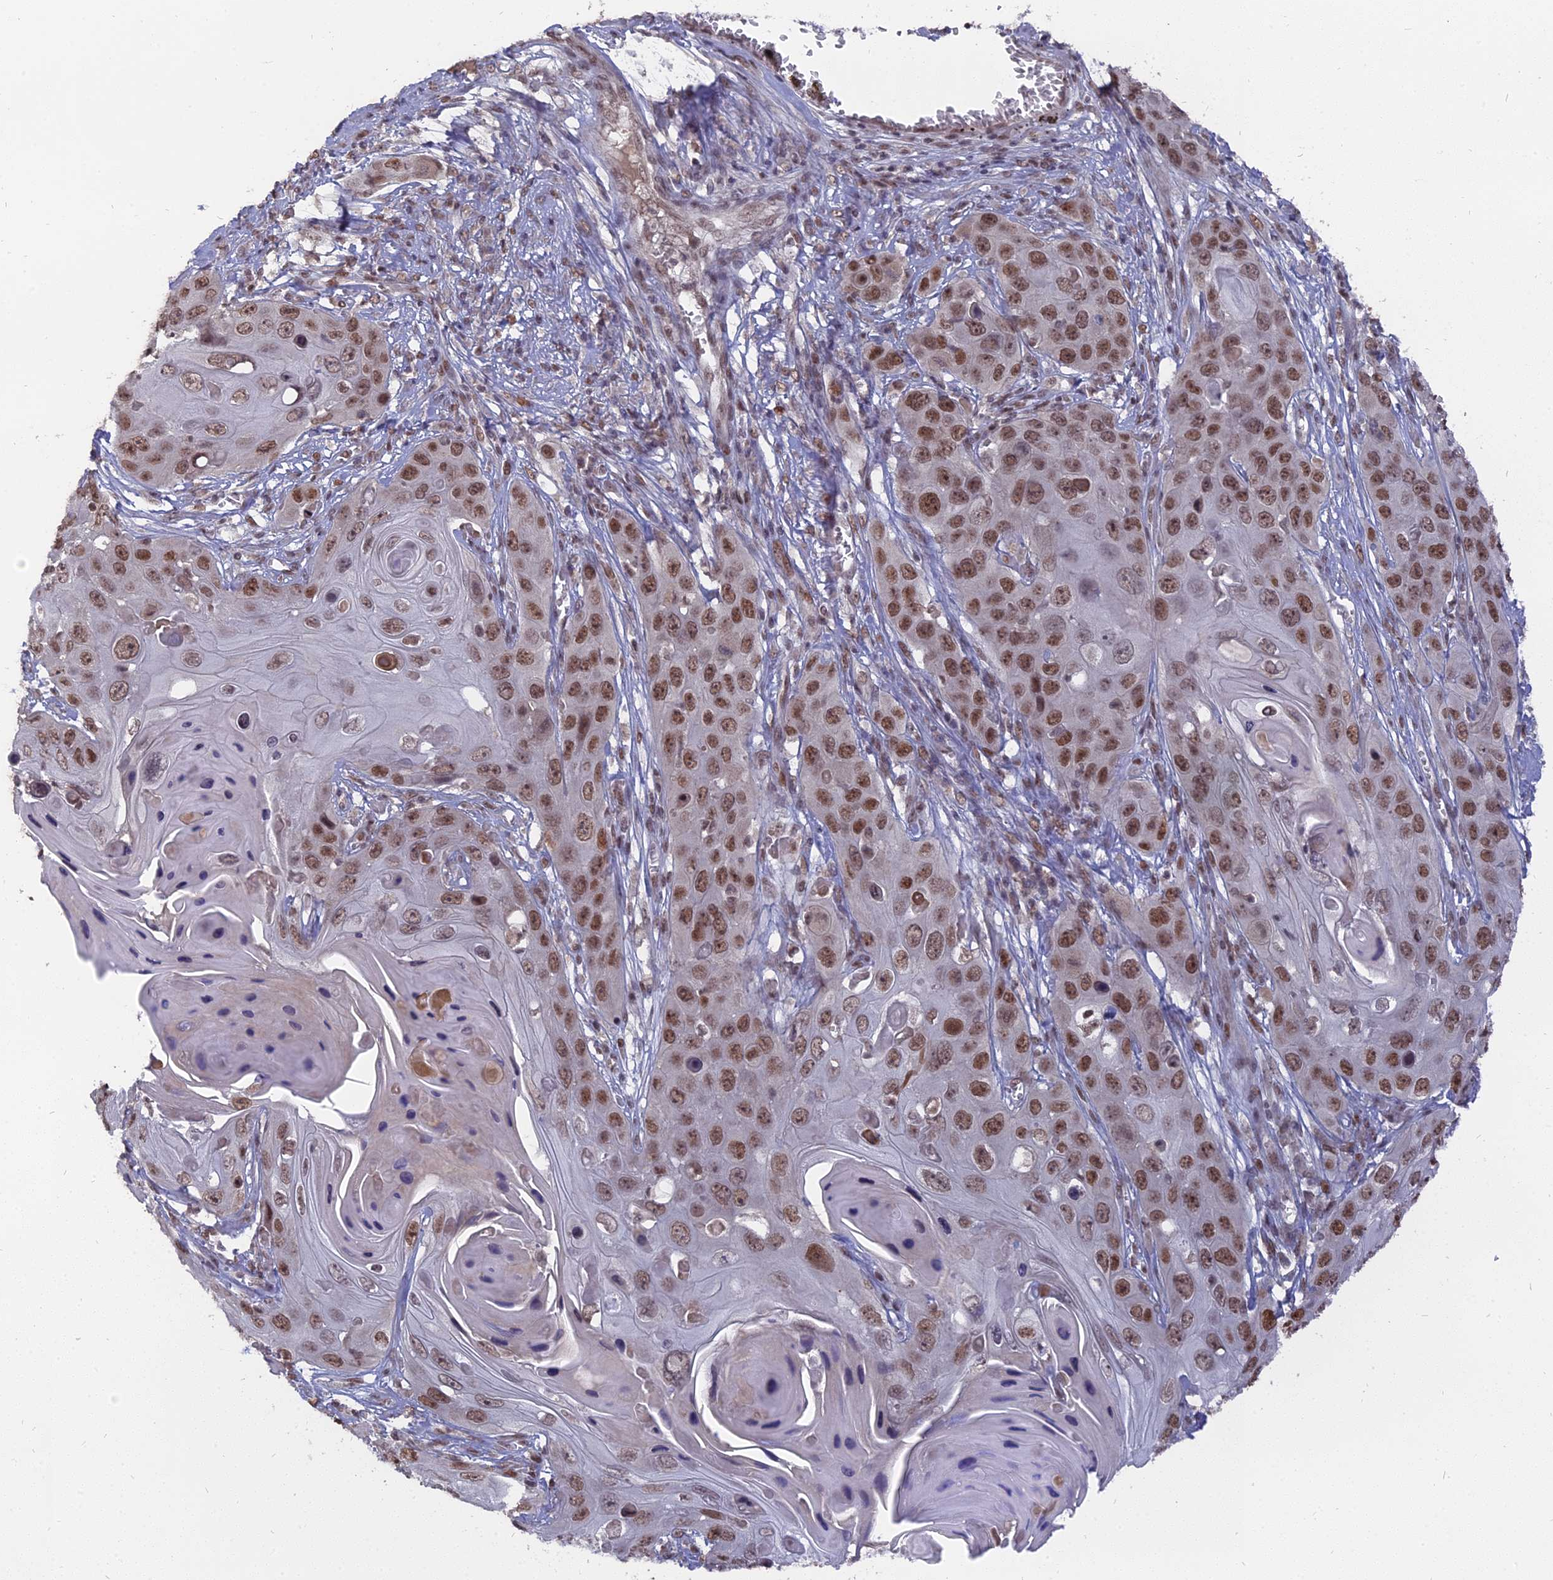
{"staining": {"intensity": "moderate", "quantity": ">75%", "location": "nuclear"}, "tissue": "skin cancer", "cell_type": "Tumor cells", "image_type": "cancer", "snomed": [{"axis": "morphology", "description": "Squamous cell carcinoma, NOS"}, {"axis": "topography", "description": "Skin"}], "caption": "Immunohistochemical staining of human skin cancer (squamous cell carcinoma) reveals medium levels of moderate nuclear expression in approximately >75% of tumor cells. (Stains: DAB (3,3'-diaminobenzidine) in brown, nuclei in blue, Microscopy: brightfield microscopy at high magnification).", "gene": "NR1H3", "patient": {"sex": "male", "age": 55}}